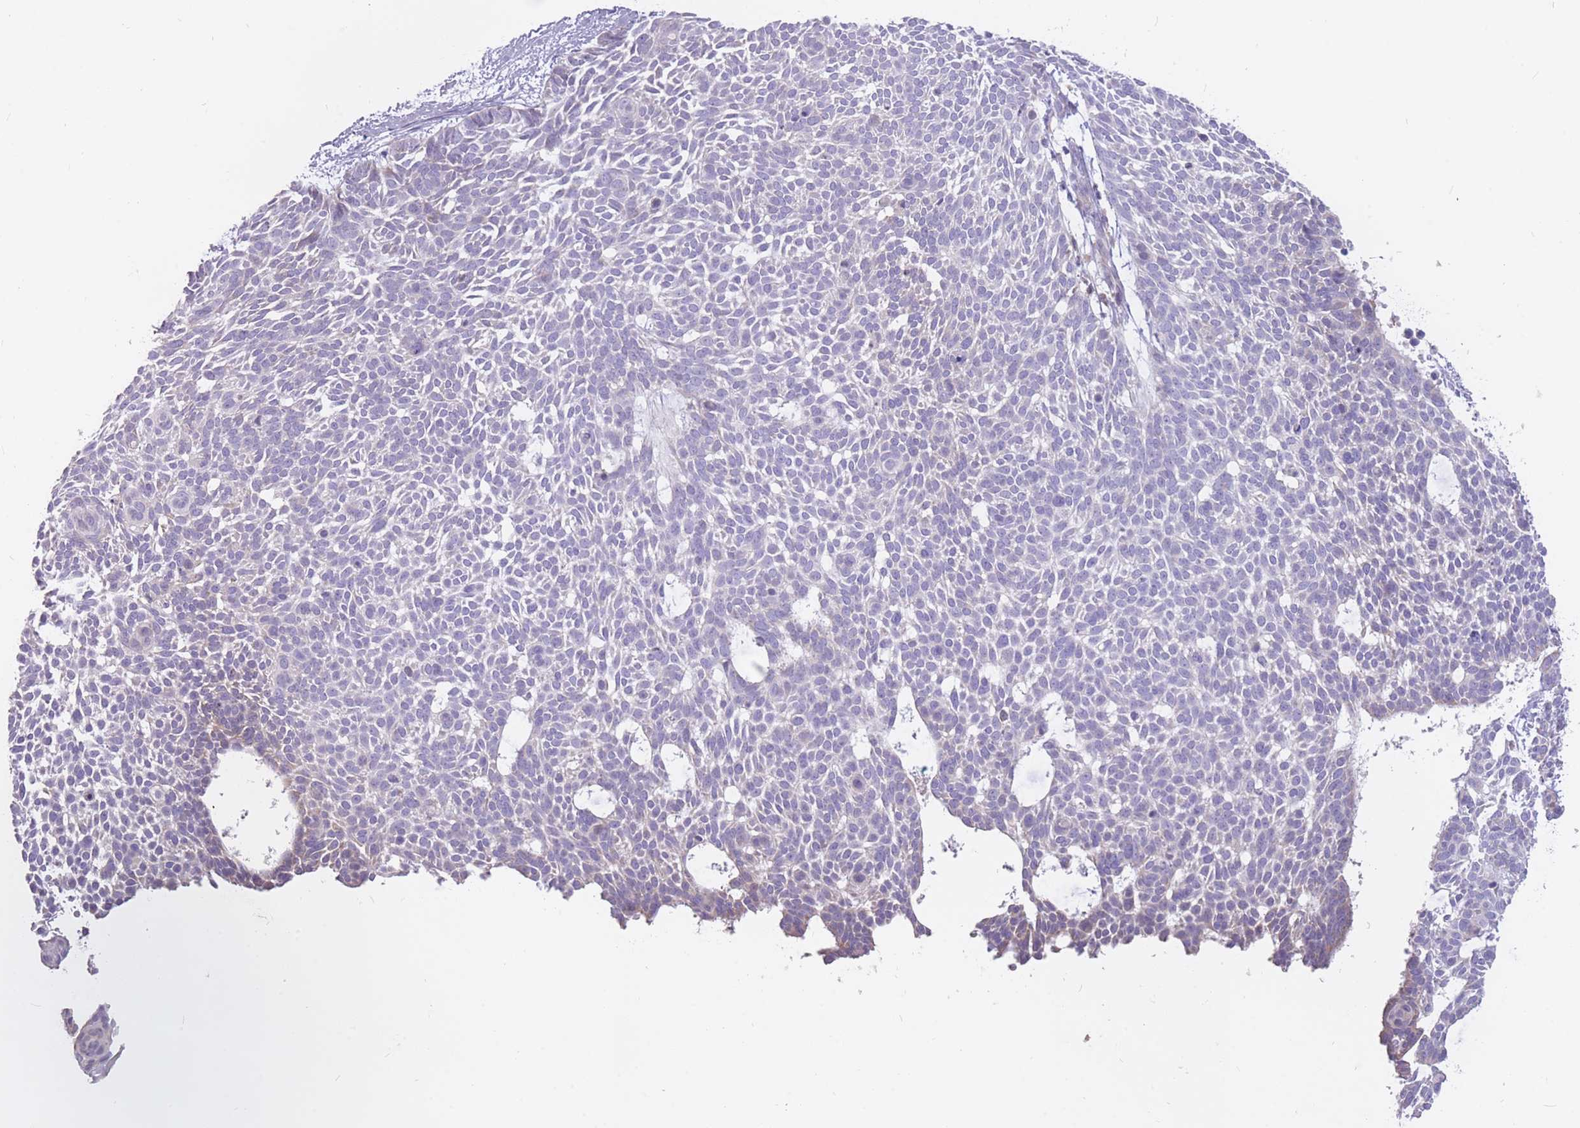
{"staining": {"intensity": "negative", "quantity": "none", "location": "none"}, "tissue": "skin cancer", "cell_type": "Tumor cells", "image_type": "cancer", "snomed": [{"axis": "morphology", "description": "Basal cell carcinoma"}, {"axis": "topography", "description": "Skin"}], "caption": "This is an immunohistochemistry micrograph of human basal cell carcinoma (skin). There is no staining in tumor cells.", "gene": "TRAPPC5", "patient": {"sex": "male", "age": 61}}